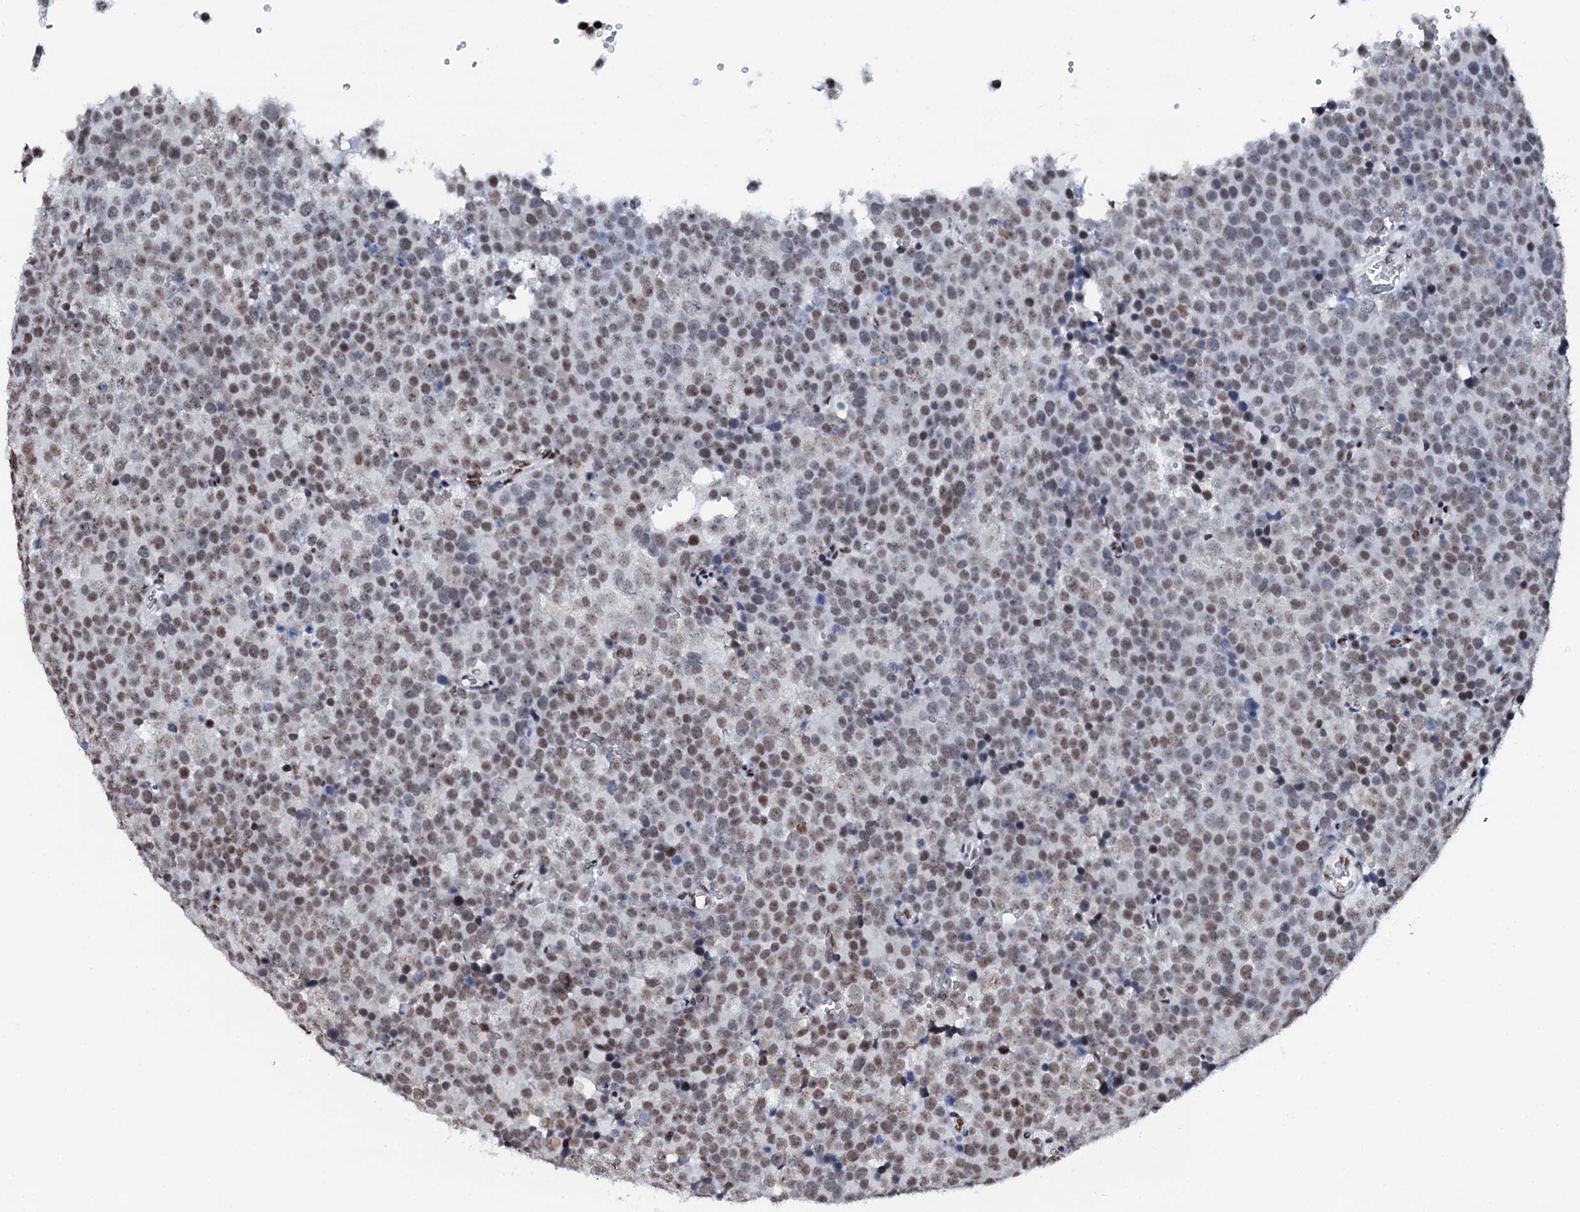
{"staining": {"intensity": "moderate", "quantity": ">75%", "location": "nuclear"}, "tissue": "testis cancer", "cell_type": "Tumor cells", "image_type": "cancer", "snomed": [{"axis": "morphology", "description": "Seminoma, NOS"}, {"axis": "topography", "description": "Testis"}], "caption": "Immunohistochemical staining of seminoma (testis) reveals medium levels of moderate nuclear positivity in about >75% of tumor cells.", "gene": "NKAPD1", "patient": {"sex": "male", "age": 71}}